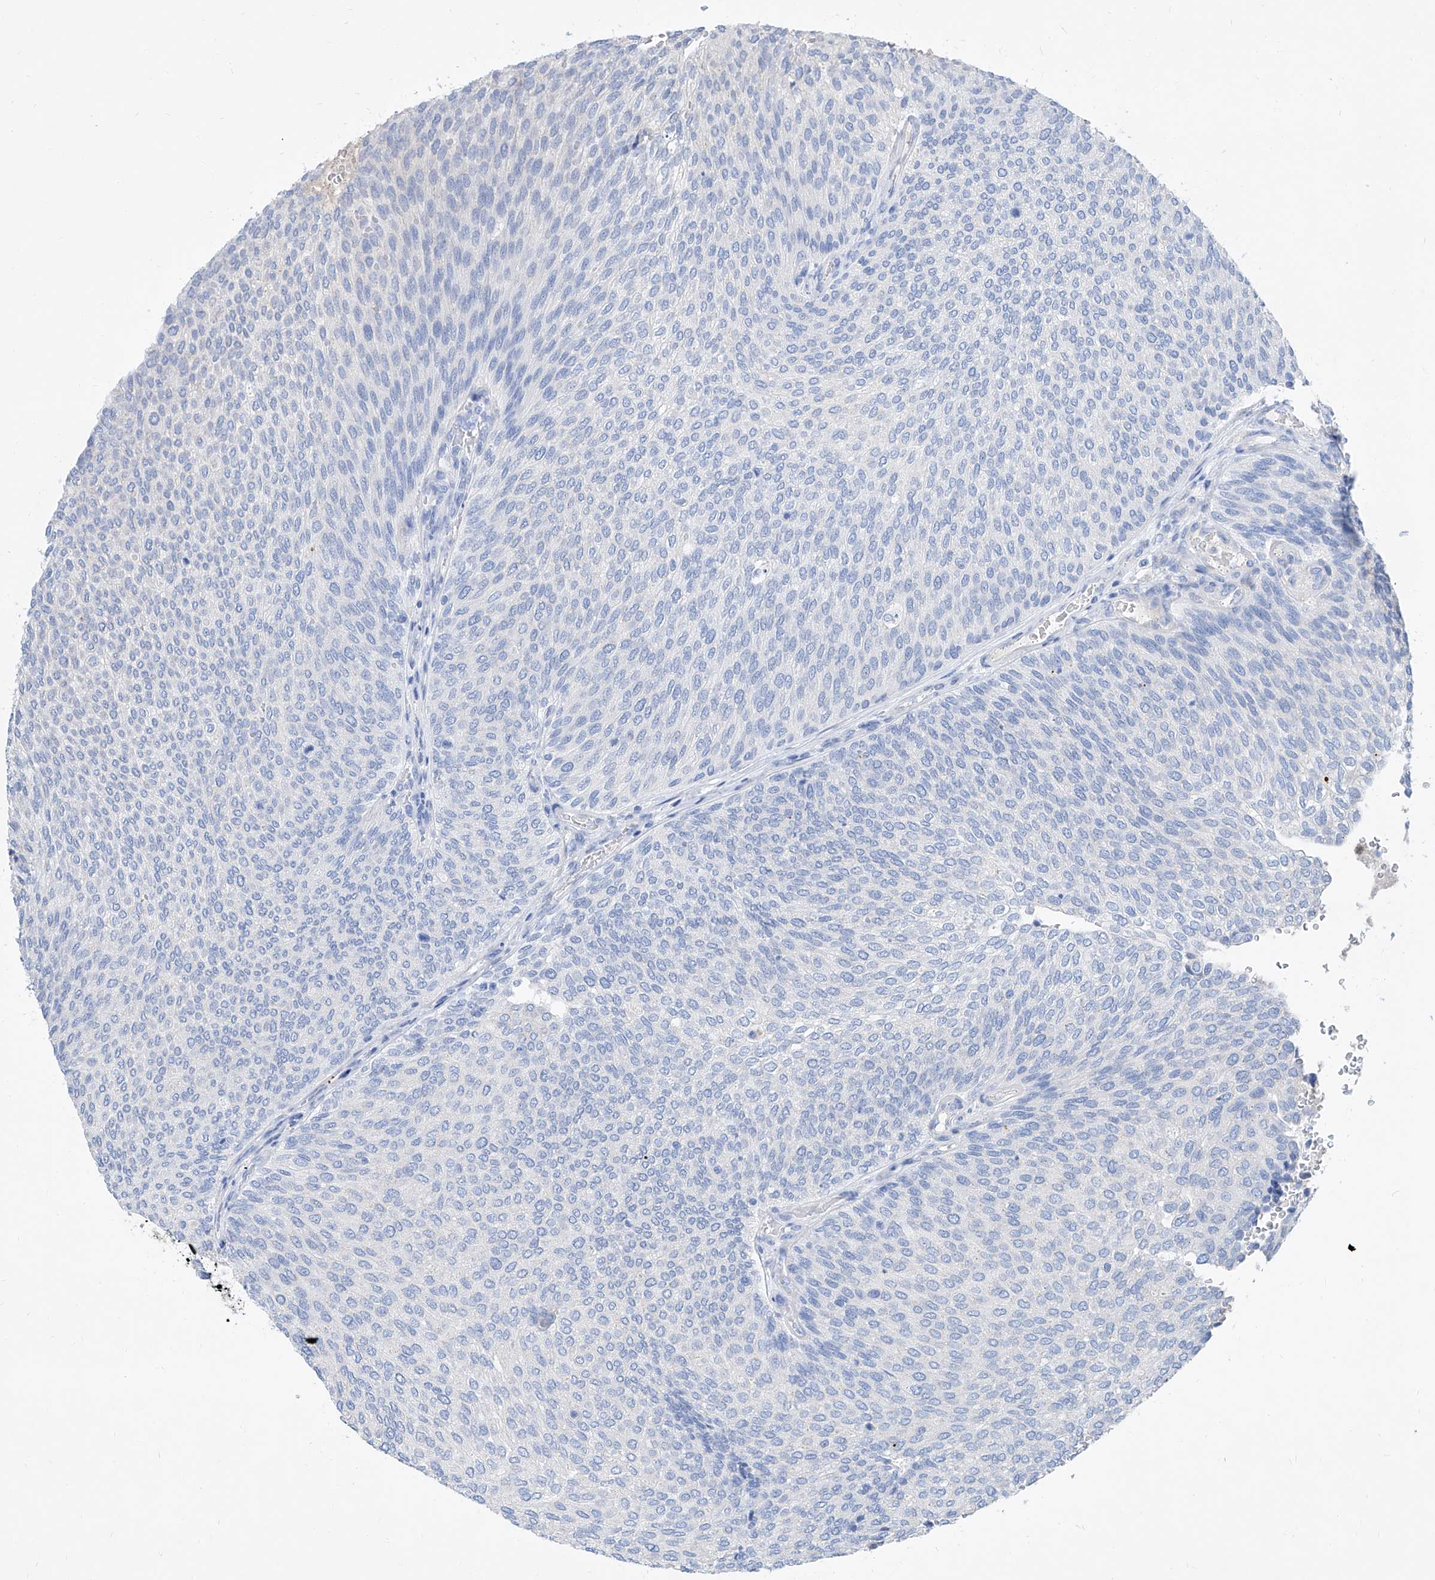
{"staining": {"intensity": "negative", "quantity": "none", "location": "none"}, "tissue": "urothelial cancer", "cell_type": "Tumor cells", "image_type": "cancer", "snomed": [{"axis": "morphology", "description": "Urothelial carcinoma, Low grade"}, {"axis": "topography", "description": "Urinary bladder"}], "caption": "Protein analysis of low-grade urothelial carcinoma displays no significant expression in tumor cells. The staining was performed using DAB to visualize the protein expression in brown, while the nuclei were stained in blue with hematoxylin (Magnification: 20x).", "gene": "SLC25A29", "patient": {"sex": "female", "age": 79}}